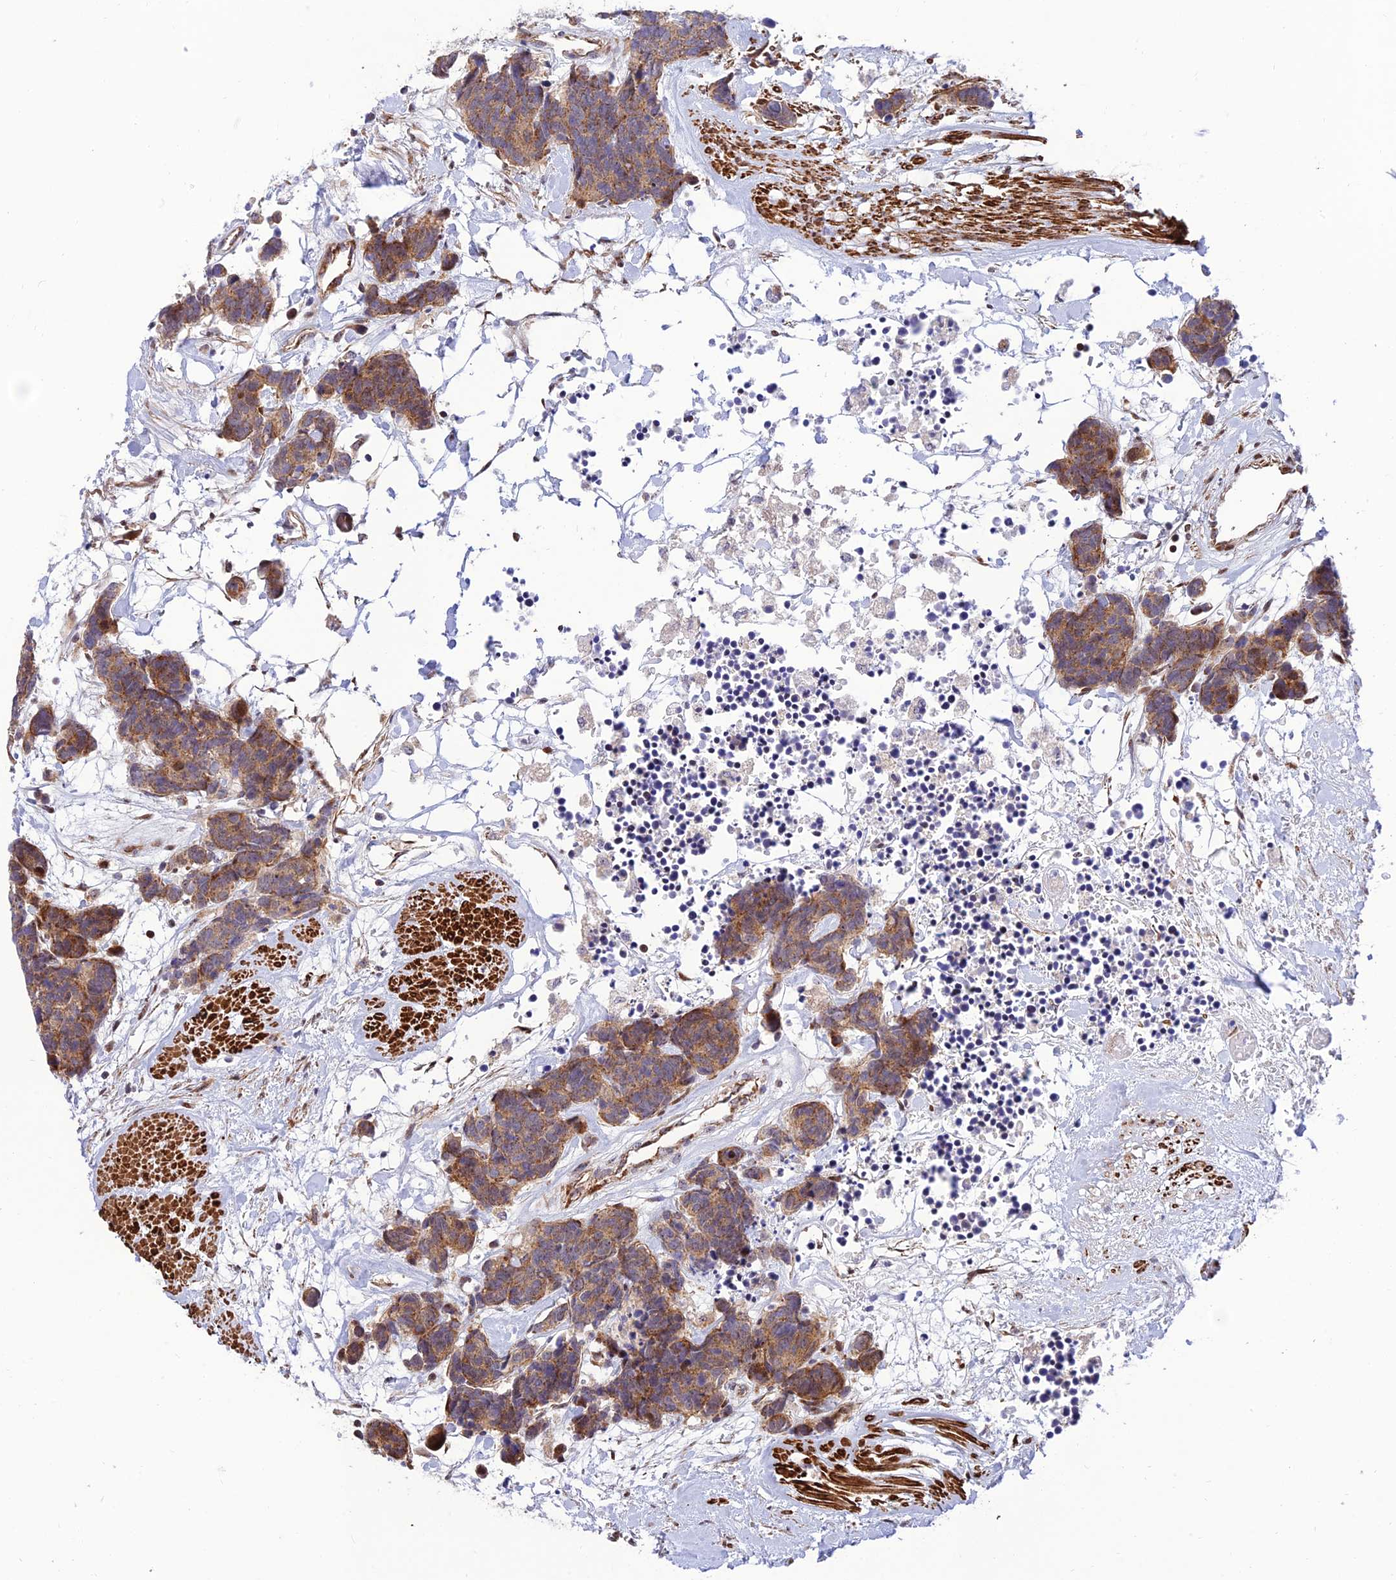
{"staining": {"intensity": "moderate", "quantity": "25%-75%", "location": "cytoplasmic/membranous"}, "tissue": "carcinoid", "cell_type": "Tumor cells", "image_type": "cancer", "snomed": [{"axis": "morphology", "description": "Carcinoma, NOS"}, {"axis": "morphology", "description": "Carcinoid, malignant, NOS"}, {"axis": "topography", "description": "Urinary bladder"}], "caption": "Protein expression by immunohistochemistry displays moderate cytoplasmic/membranous staining in about 25%-75% of tumor cells in carcinoma.", "gene": "KBTBD7", "patient": {"sex": "male", "age": 57}}